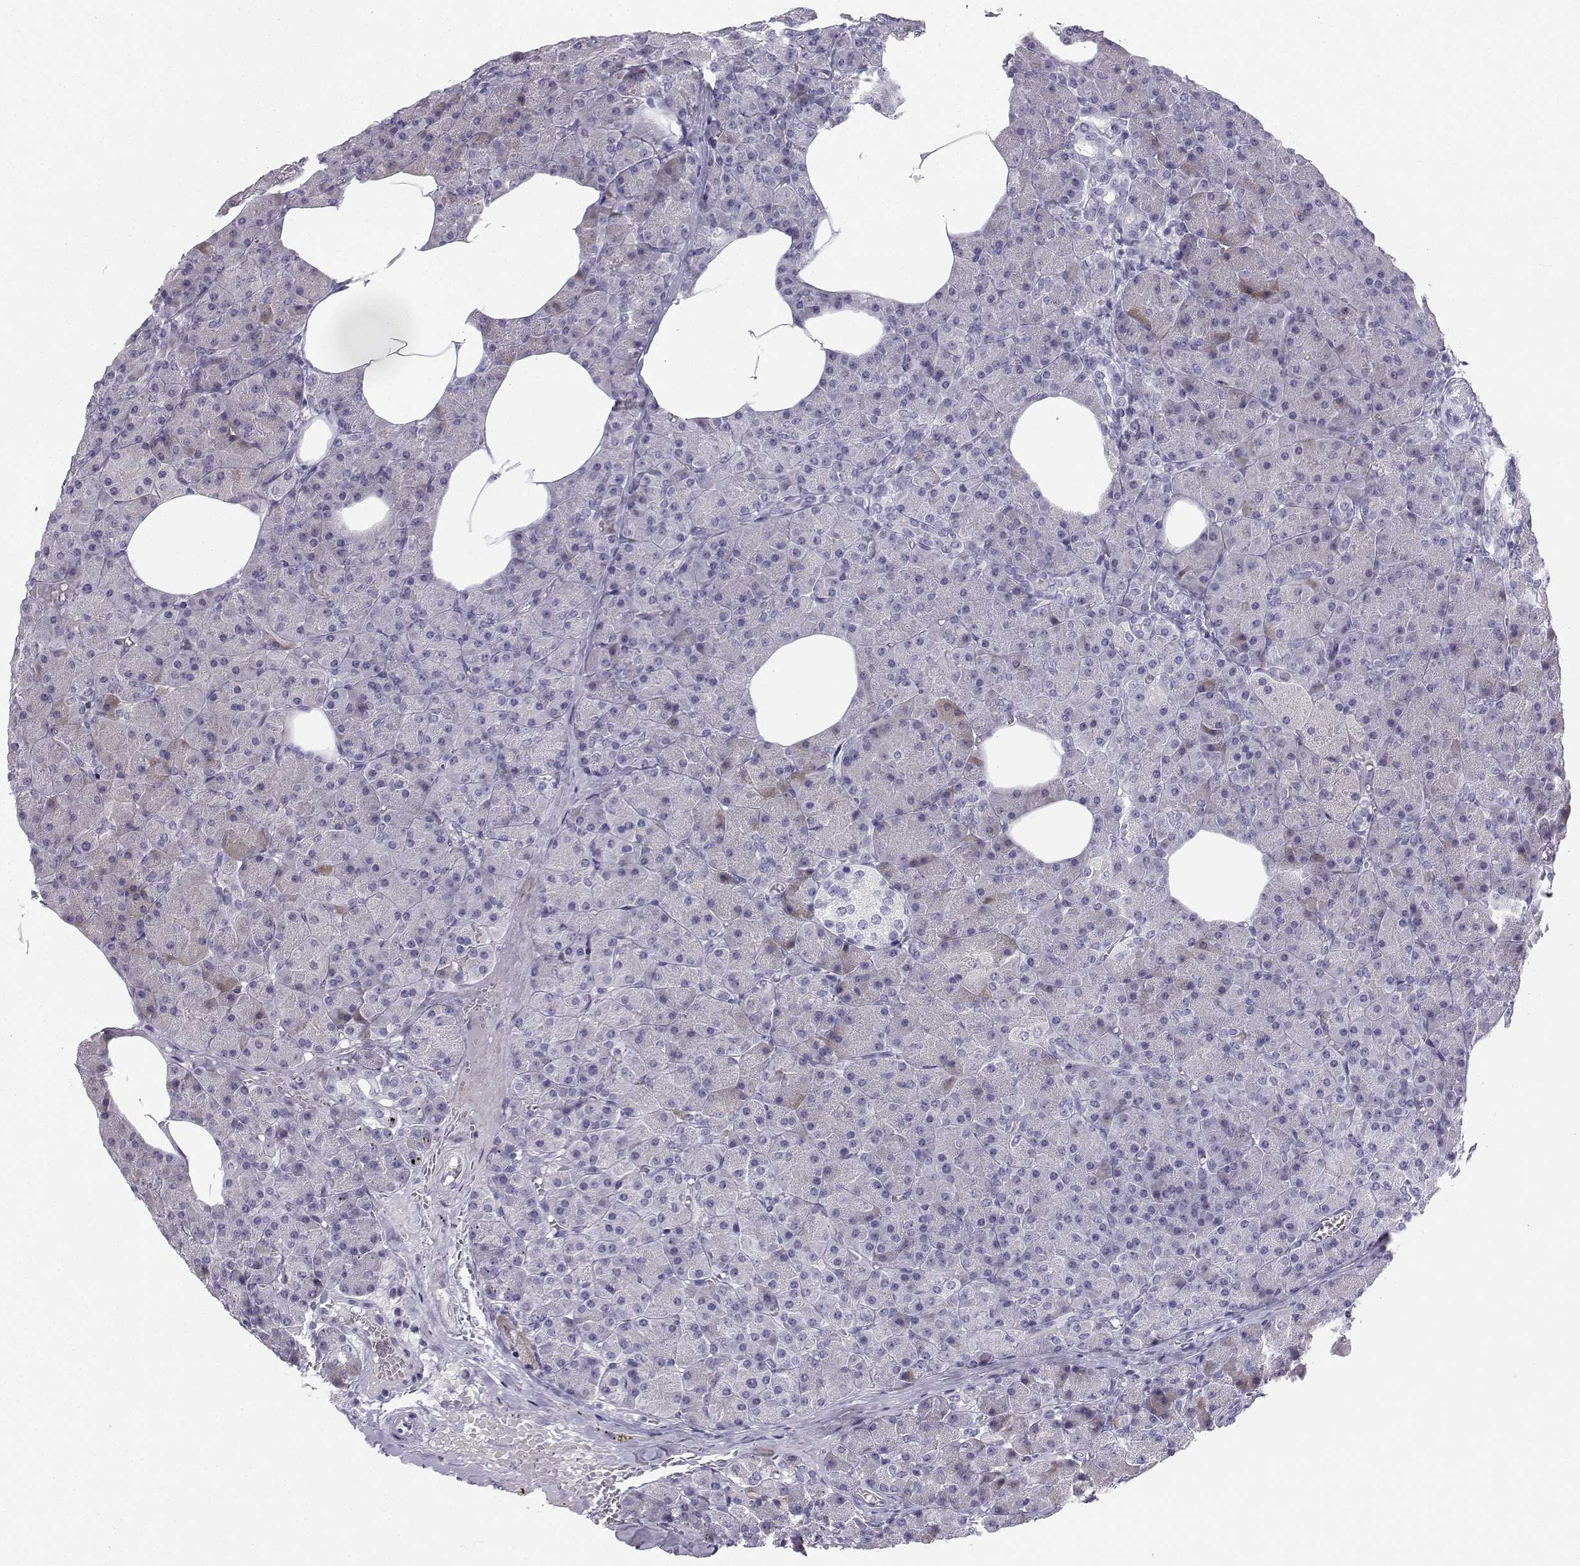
{"staining": {"intensity": "negative", "quantity": "none", "location": "none"}, "tissue": "pancreas", "cell_type": "Exocrine glandular cells", "image_type": "normal", "snomed": [{"axis": "morphology", "description": "Normal tissue, NOS"}, {"axis": "topography", "description": "Pancreas"}], "caption": "Micrograph shows no significant protein expression in exocrine glandular cells of benign pancreas. (DAB (3,3'-diaminobenzidine) immunohistochemistry visualized using brightfield microscopy, high magnification).", "gene": "SYCE1", "patient": {"sex": "female", "age": 45}}